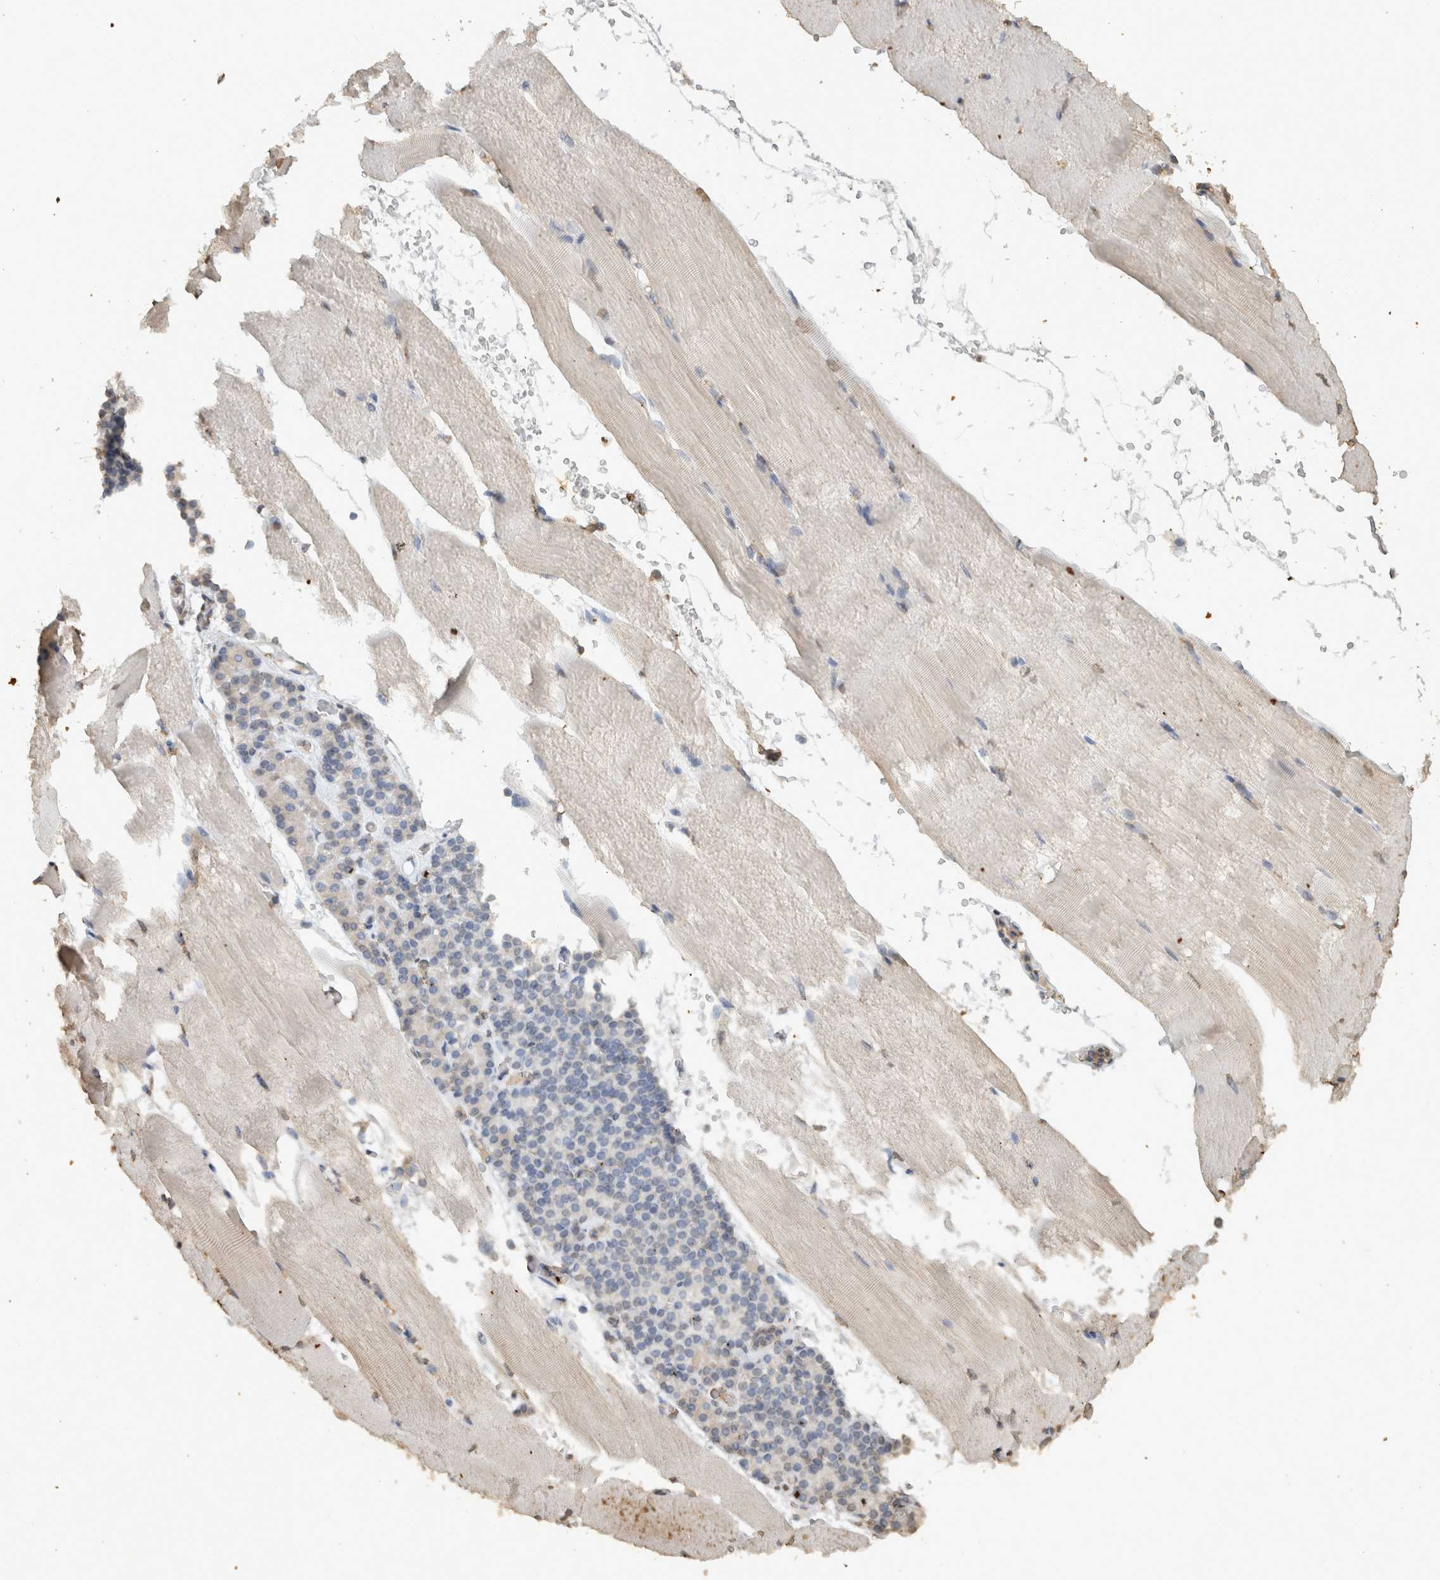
{"staining": {"intensity": "moderate", "quantity": "25%-75%", "location": "nuclear"}, "tissue": "skeletal muscle", "cell_type": "Myocytes", "image_type": "normal", "snomed": [{"axis": "morphology", "description": "Normal tissue, NOS"}, {"axis": "topography", "description": "Skeletal muscle"}, {"axis": "topography", "description": "Parathyroid gland"}], "caption": "Skeletal muscle stained for a protein (brown) demonstrates moderate nuclear positive positivity in about 25%-75% of myocytes.", "gene": "HAND2", "patient": {"sex": "female", "age": 37}}